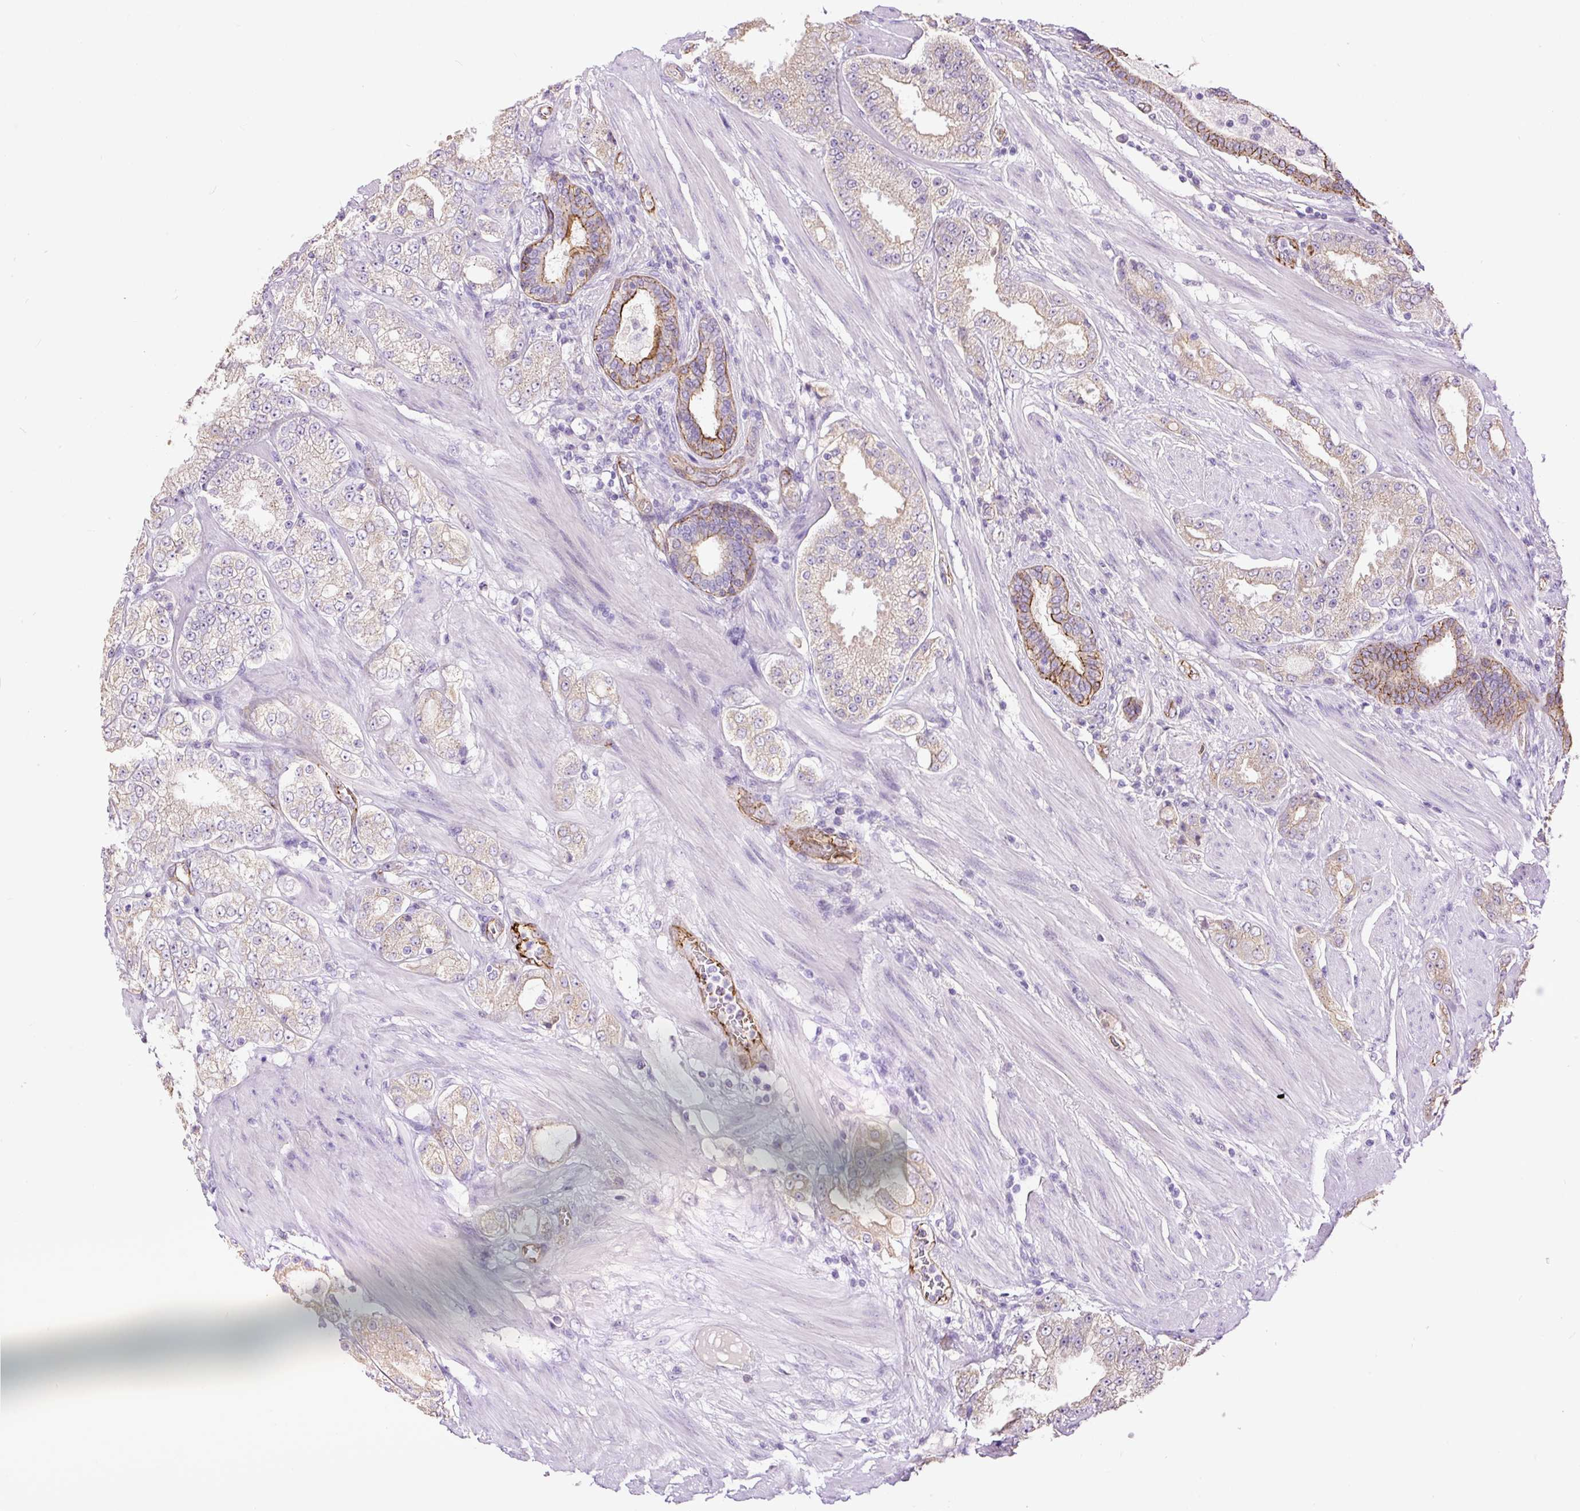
{"staining": {"intensity": "moderate", "quantity": "<25%", "location": "cytoplasmic/membranous"}, "tissue": "prostate cancer", "cell_type": "Tumor cells", "image_type": "cancer", "snomed": [{"axis": "morphology", "description": "Adenocarcinoma, High grade"}, {"axis": "topography", "description": "Prostate"}], "caption": "Moderate cytoplasmic/membranous expression for a protein is present in about <25% of tumor cells of prostate adenocarcinoma (high-grade) using IHC.", "gene": "MAGEB16", "patient": {"sex": "male", "age": 68}}